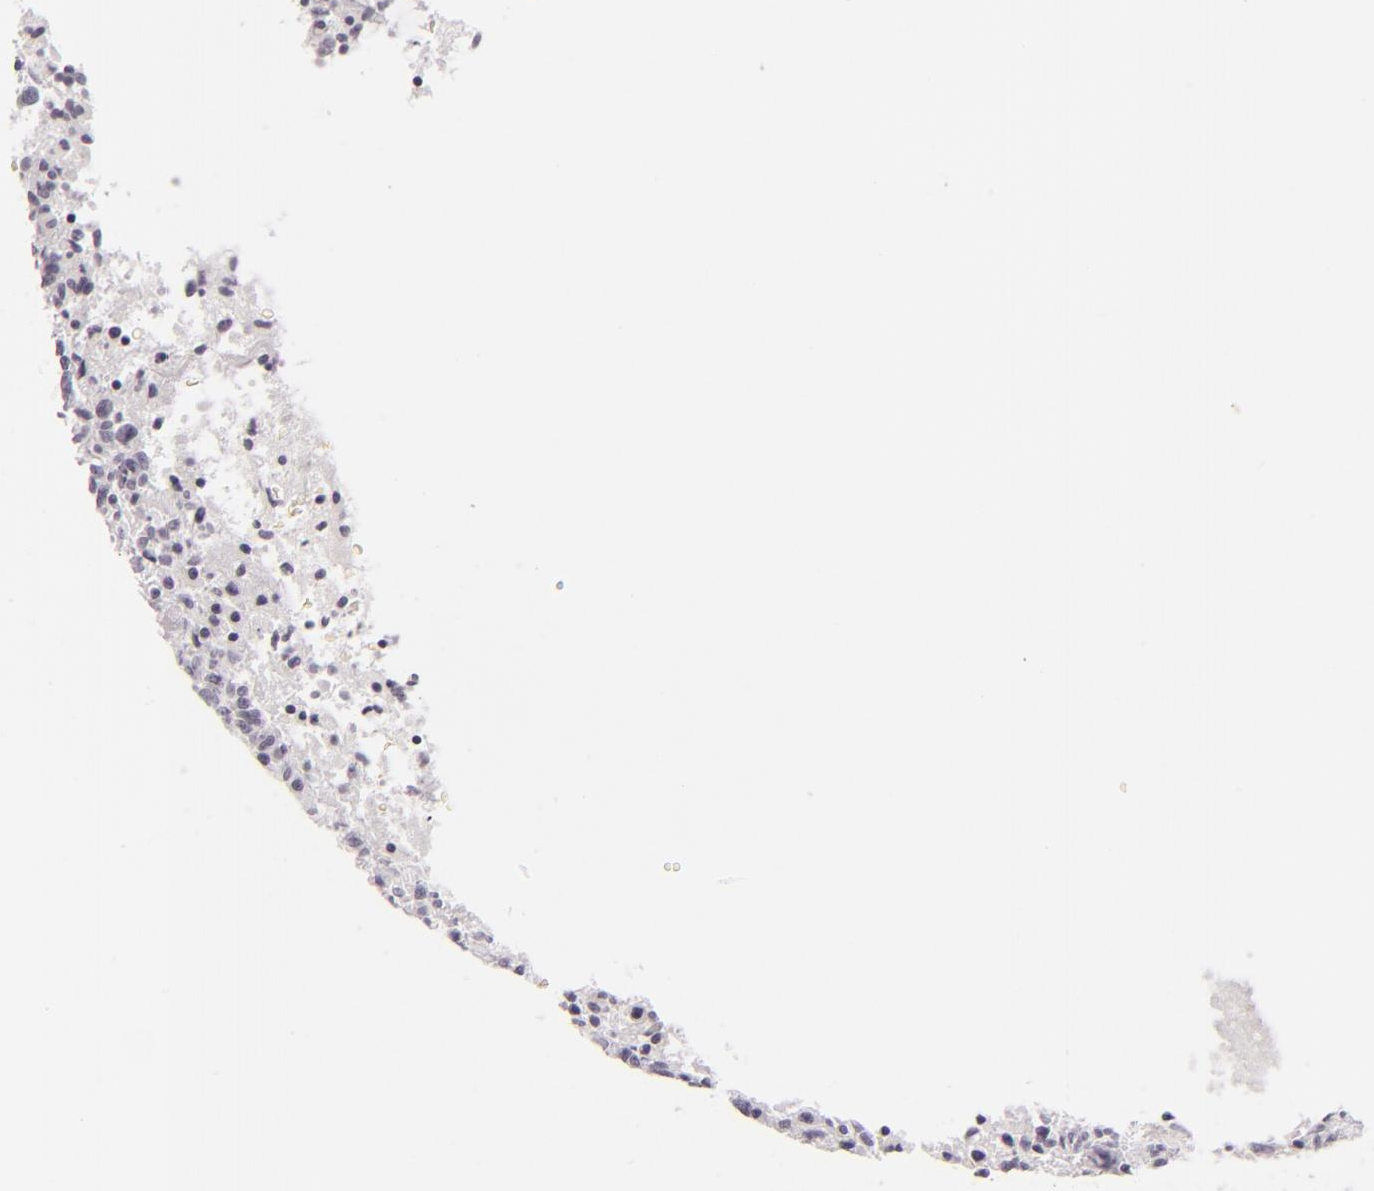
{"staining": {"intensity": "negative", "quantity": "none", "location": "none"}, "tissue": "glioma", "cell_type": "Tumor cells", "image_type": "cancer", "snomed": [{"axis": "morphology", "description": "Glioma, malignant, High grade"}, {"axis": "topography", "description": "Brain"}], "caption": "Immunohistochemistry of high-grade glioma (malignant) reveals no positivity in tumor cells.", "gene": "F13A1", "patient": {"sex": "male", "age": 36}}